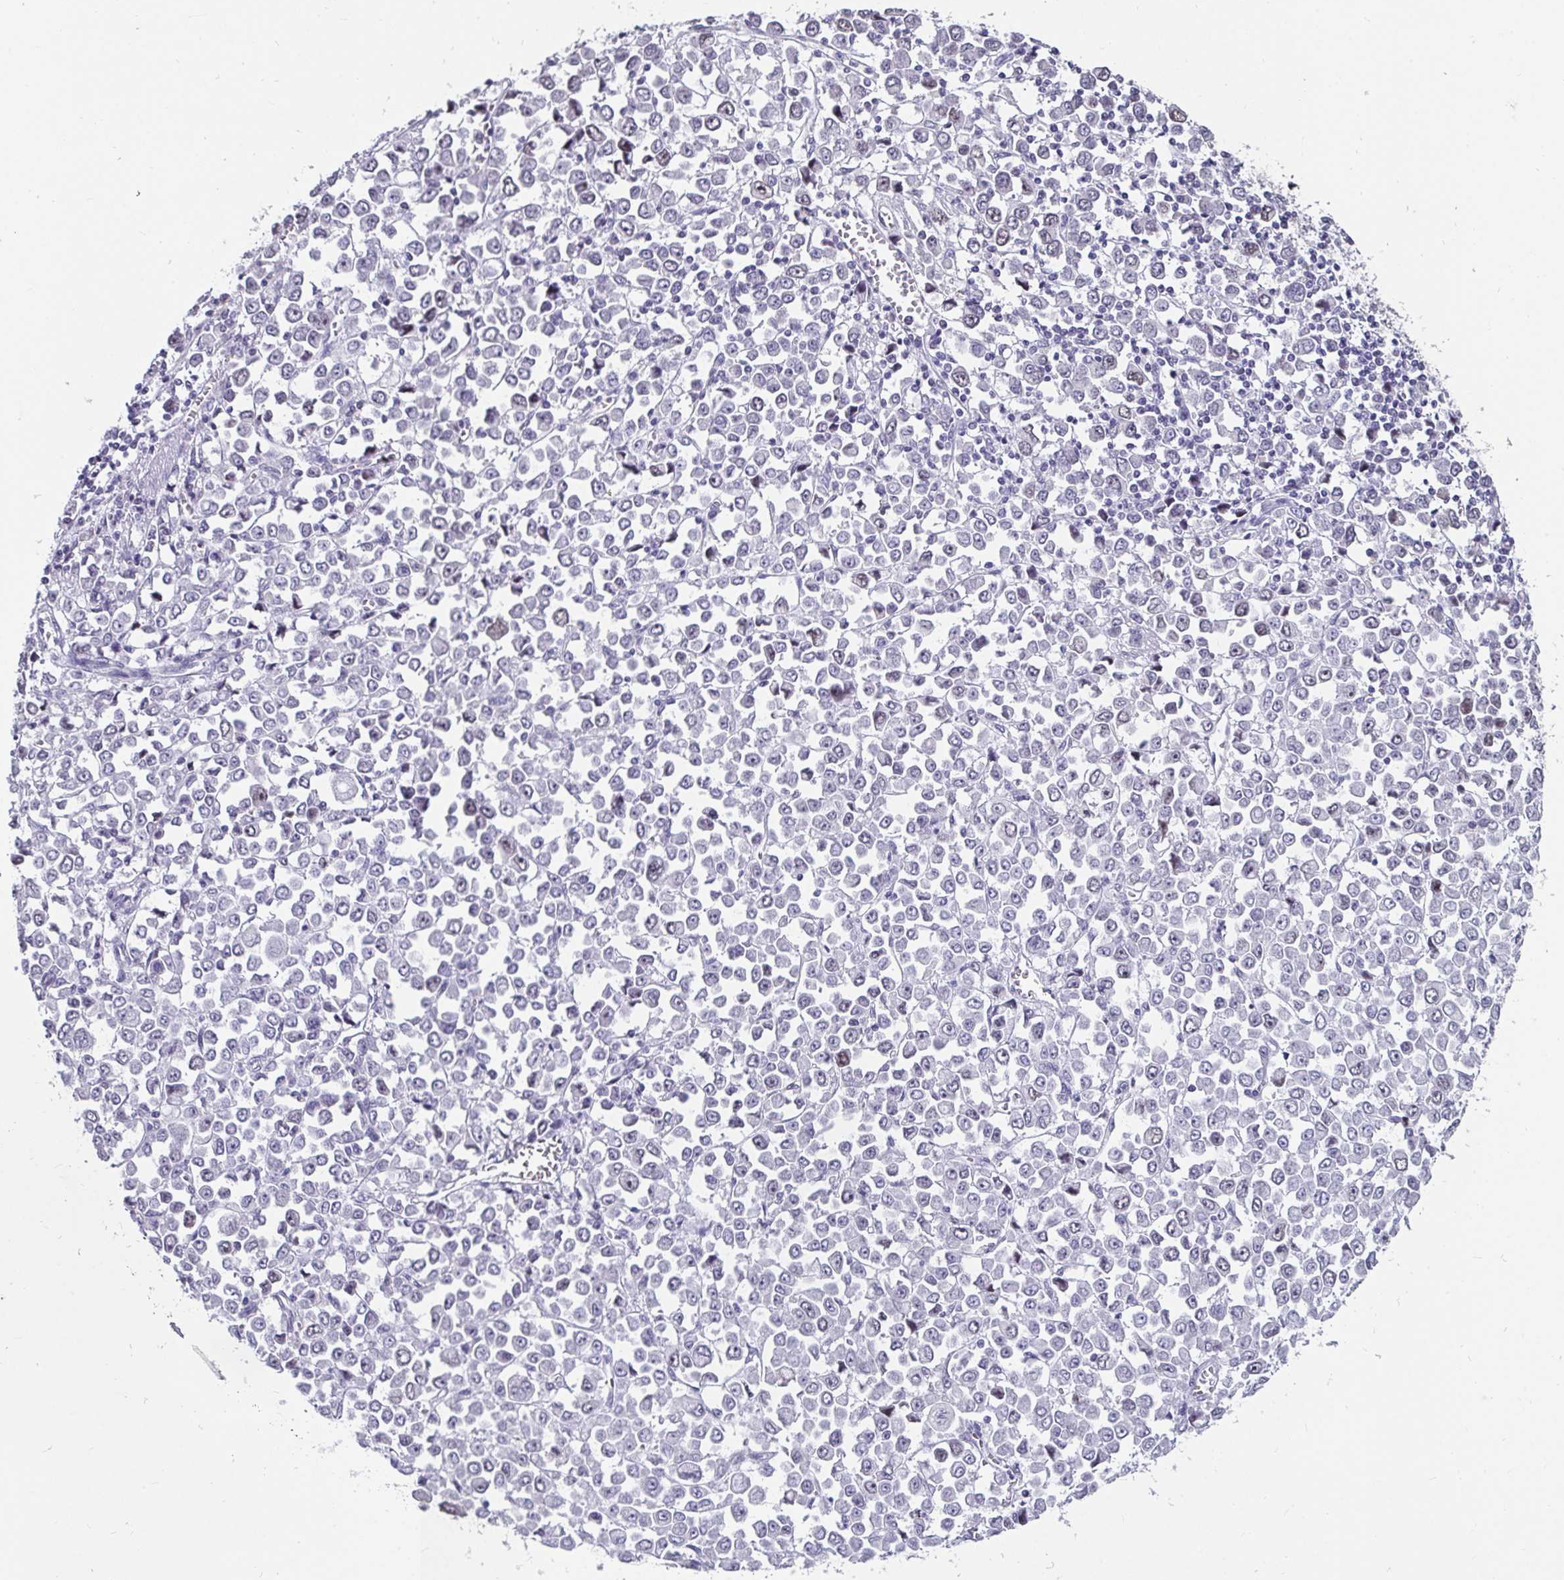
{"staining": {"intensity": "negative", "quantity": "none", "location": "none"}, "tissue": "stomach cancer", "cell_type": "Tumor cells", "image_type": "cancer", "snomed": [{"axis": "morphology", "description": "Adenocarcinoma, NOS"}, {"axis": "topography", "description": "Stomach, upper"}], "caption": "Tumor cells show no significant positivity in adenocarcinoma (stomach). The staining is performed using DAB (3,3'-diaminobenzidine) brown chromogen with nuclei counter-stained in using hematoxylin.", "gene": "ANLN", "patient": {"sex": "male", "age": 70}}